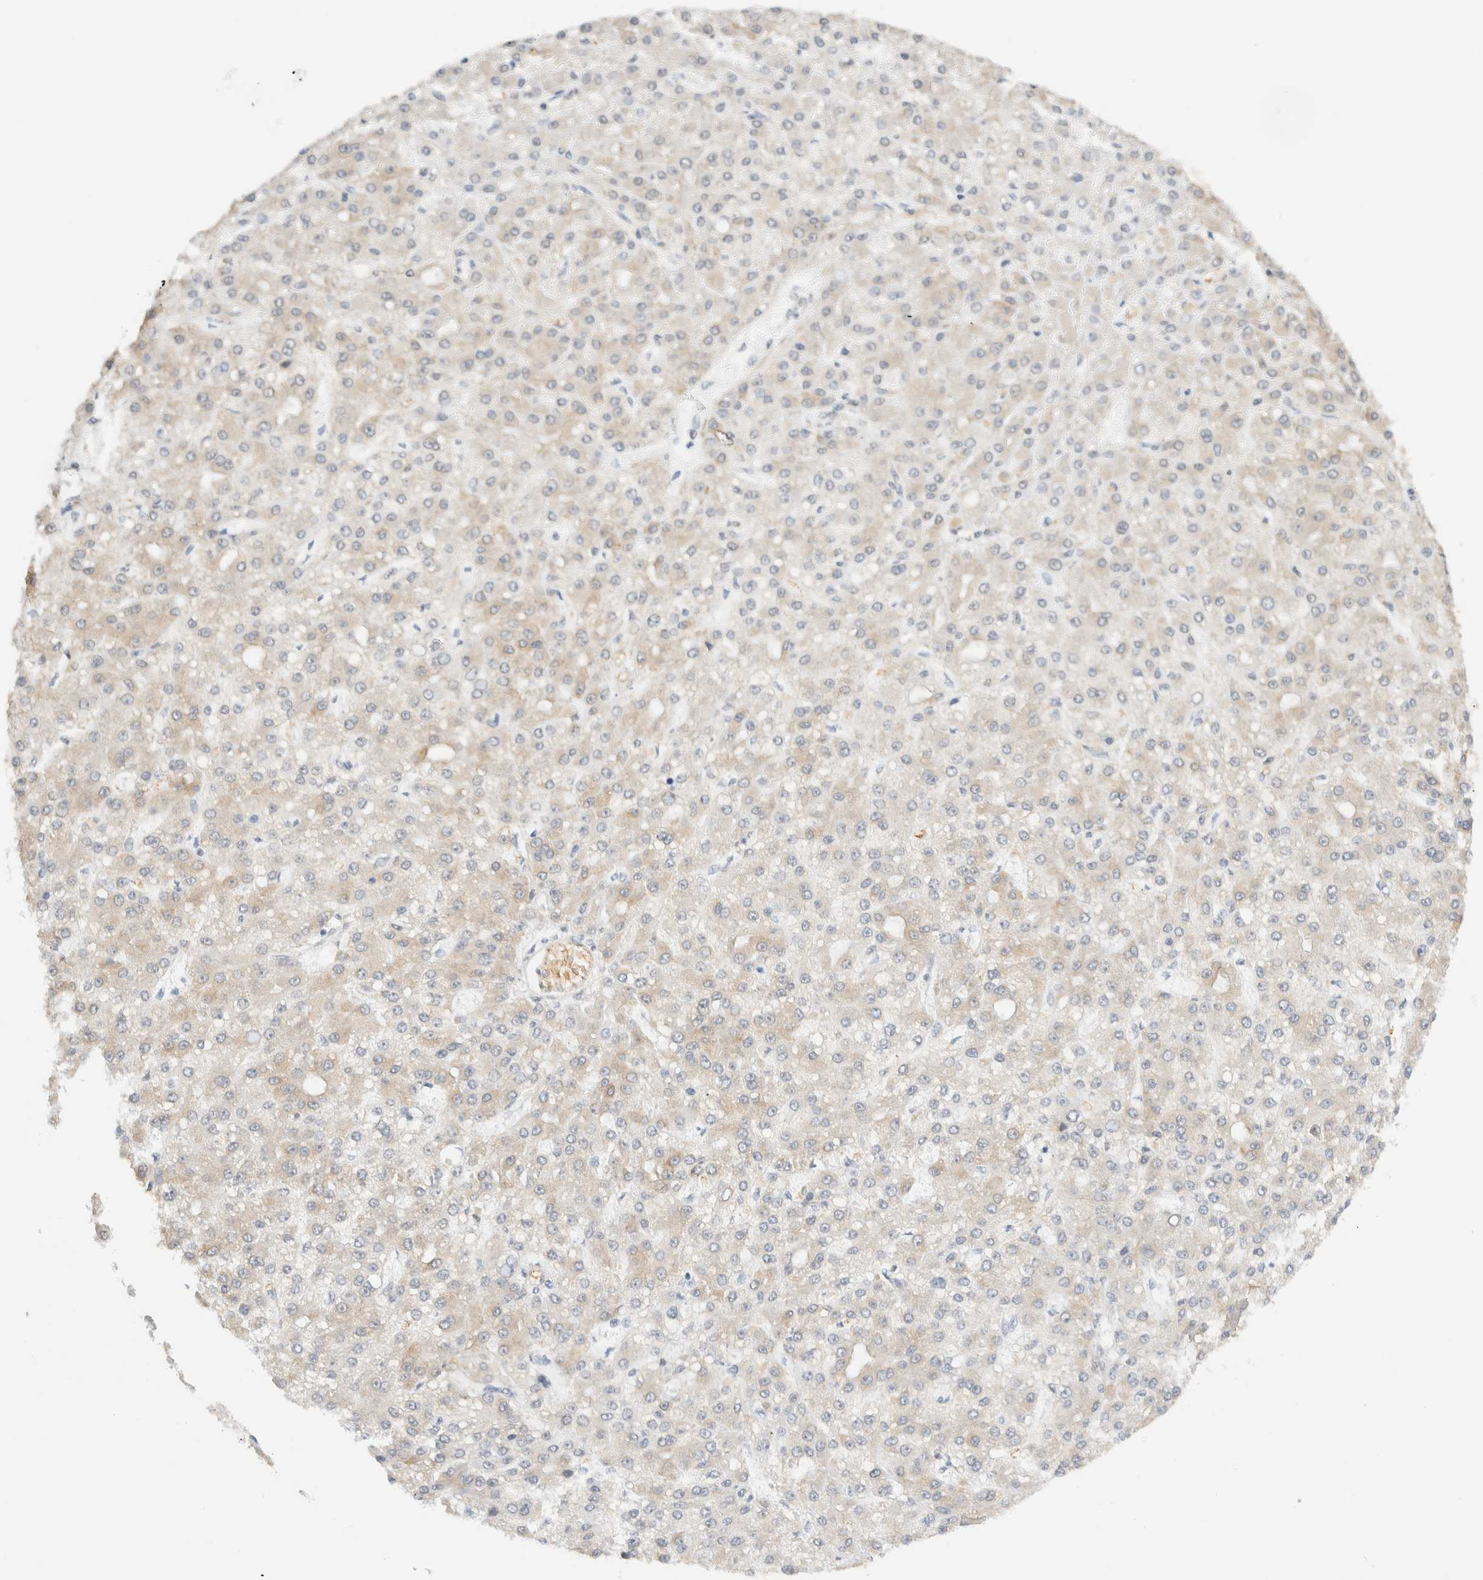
{"staining": {"intensity": "moderate", "quantity": "<25%", "location": "cytoplasmic/membranous"}, "tissue": "liver cancer", "cell_type": "Tumor cells", "image_type": "cancer", "snomed": [{"axis": "morphology", "description": "Carcinoma, Hepatocellular, NOS"}, {"axis": "topography", "description": "Liver"}], "caption": "A photomicrograph showing moderate cytoplasmic/membranous positivity in approximately <25% of tumor cells in liver hepatocellular carcinoma, as visualized by brown immunohistochemical staining.", "gene": "SYVN1", "patient": {"sex": "male", "age": 67}}